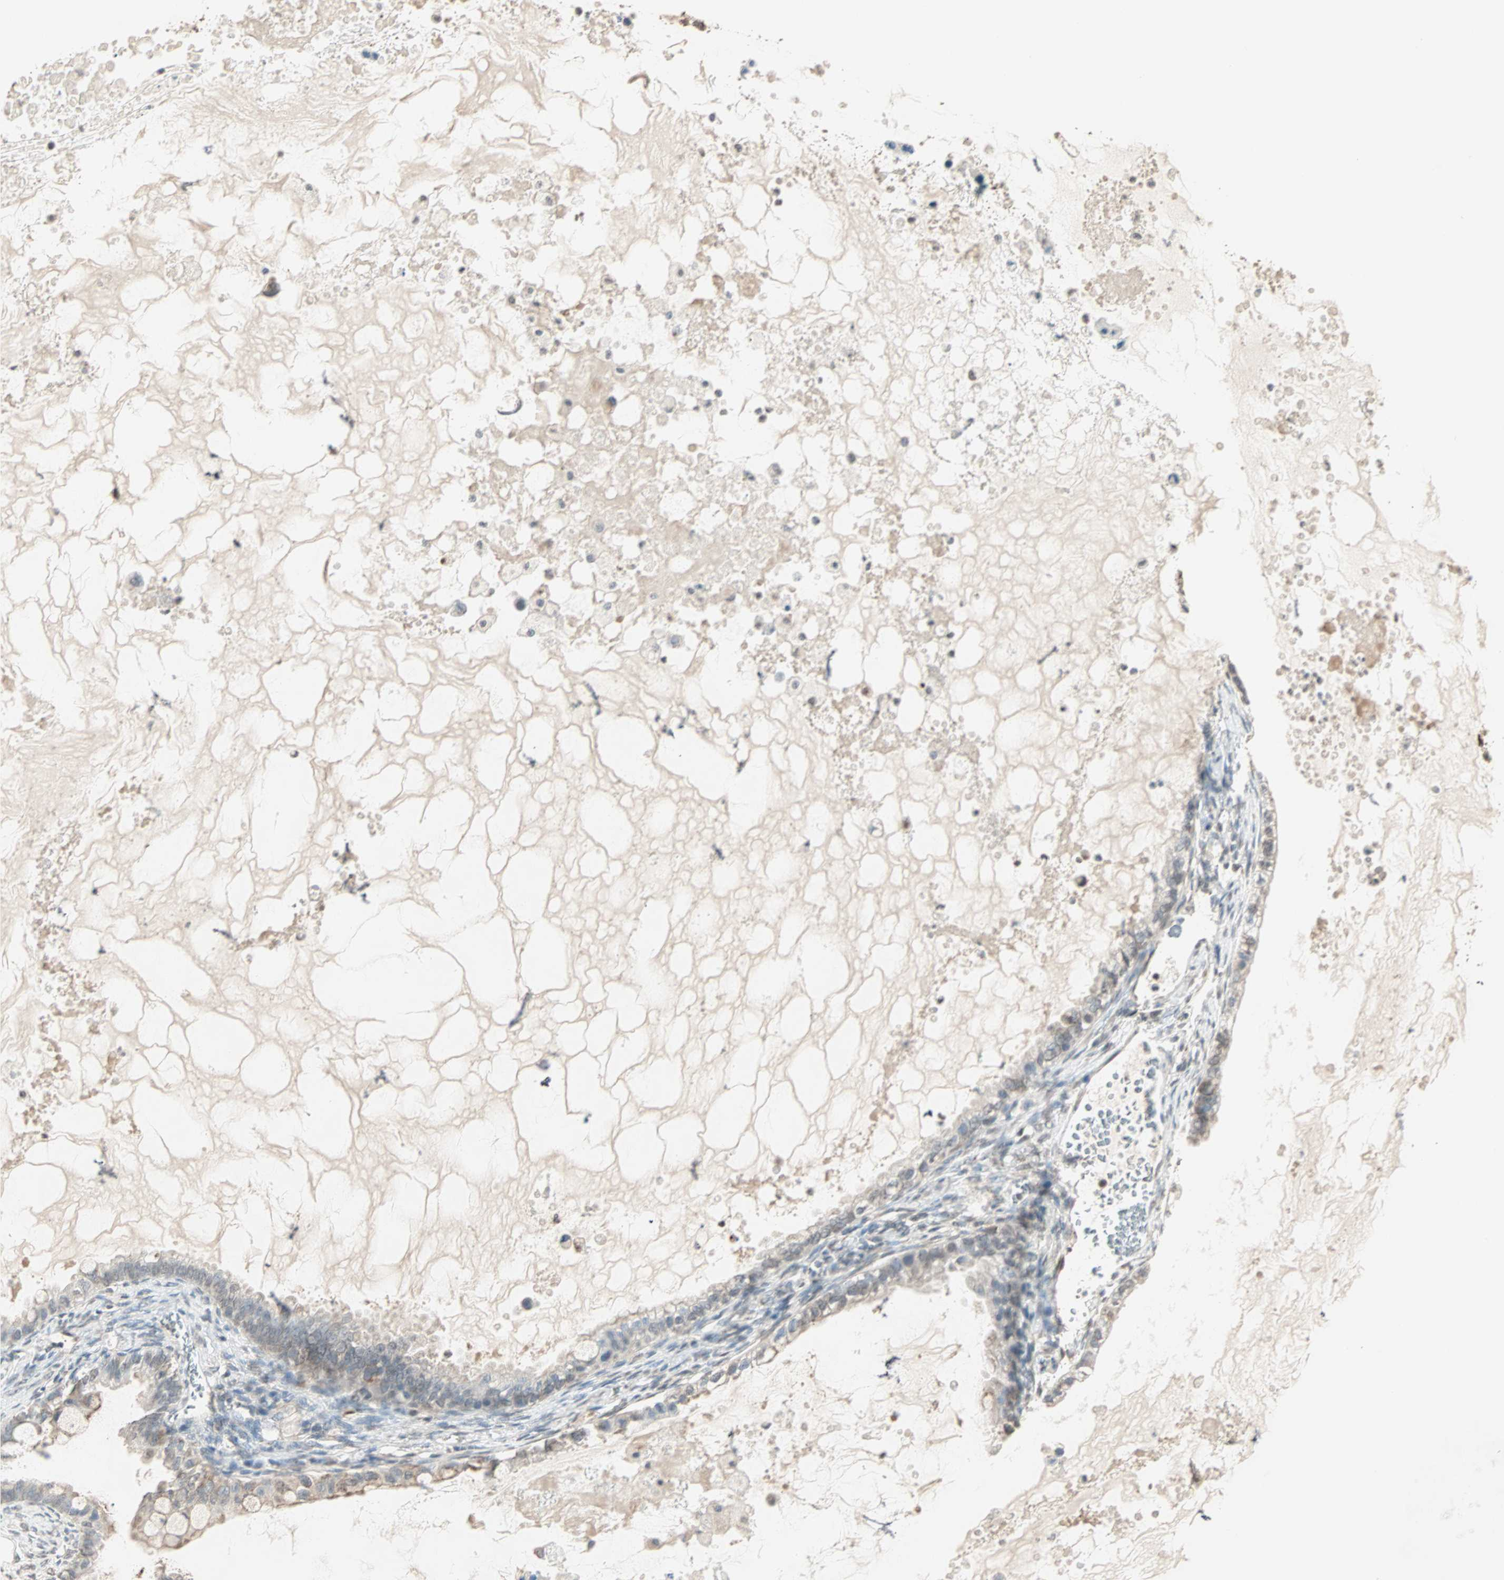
{"staining": {"intensity": "weak", "quantity": "25%-75%", "location": "cytoplasmic/membranous"}, "tissue": "ovarian cancer", "cell_type": "Tumor cells", "image_type": "cancer", "snomed": [{"axis": "morphology", "description": "Cystadenocarcinoma, mucinous, NOS"}, {"axis": "topography", "description": "Ovary"}], "caption": "Human ovarian cancer stained with a protein marker exhibits weak staining in tumor cells.", "gene": "PRELID1", "patient": {"sex": "female", "age": 80}}